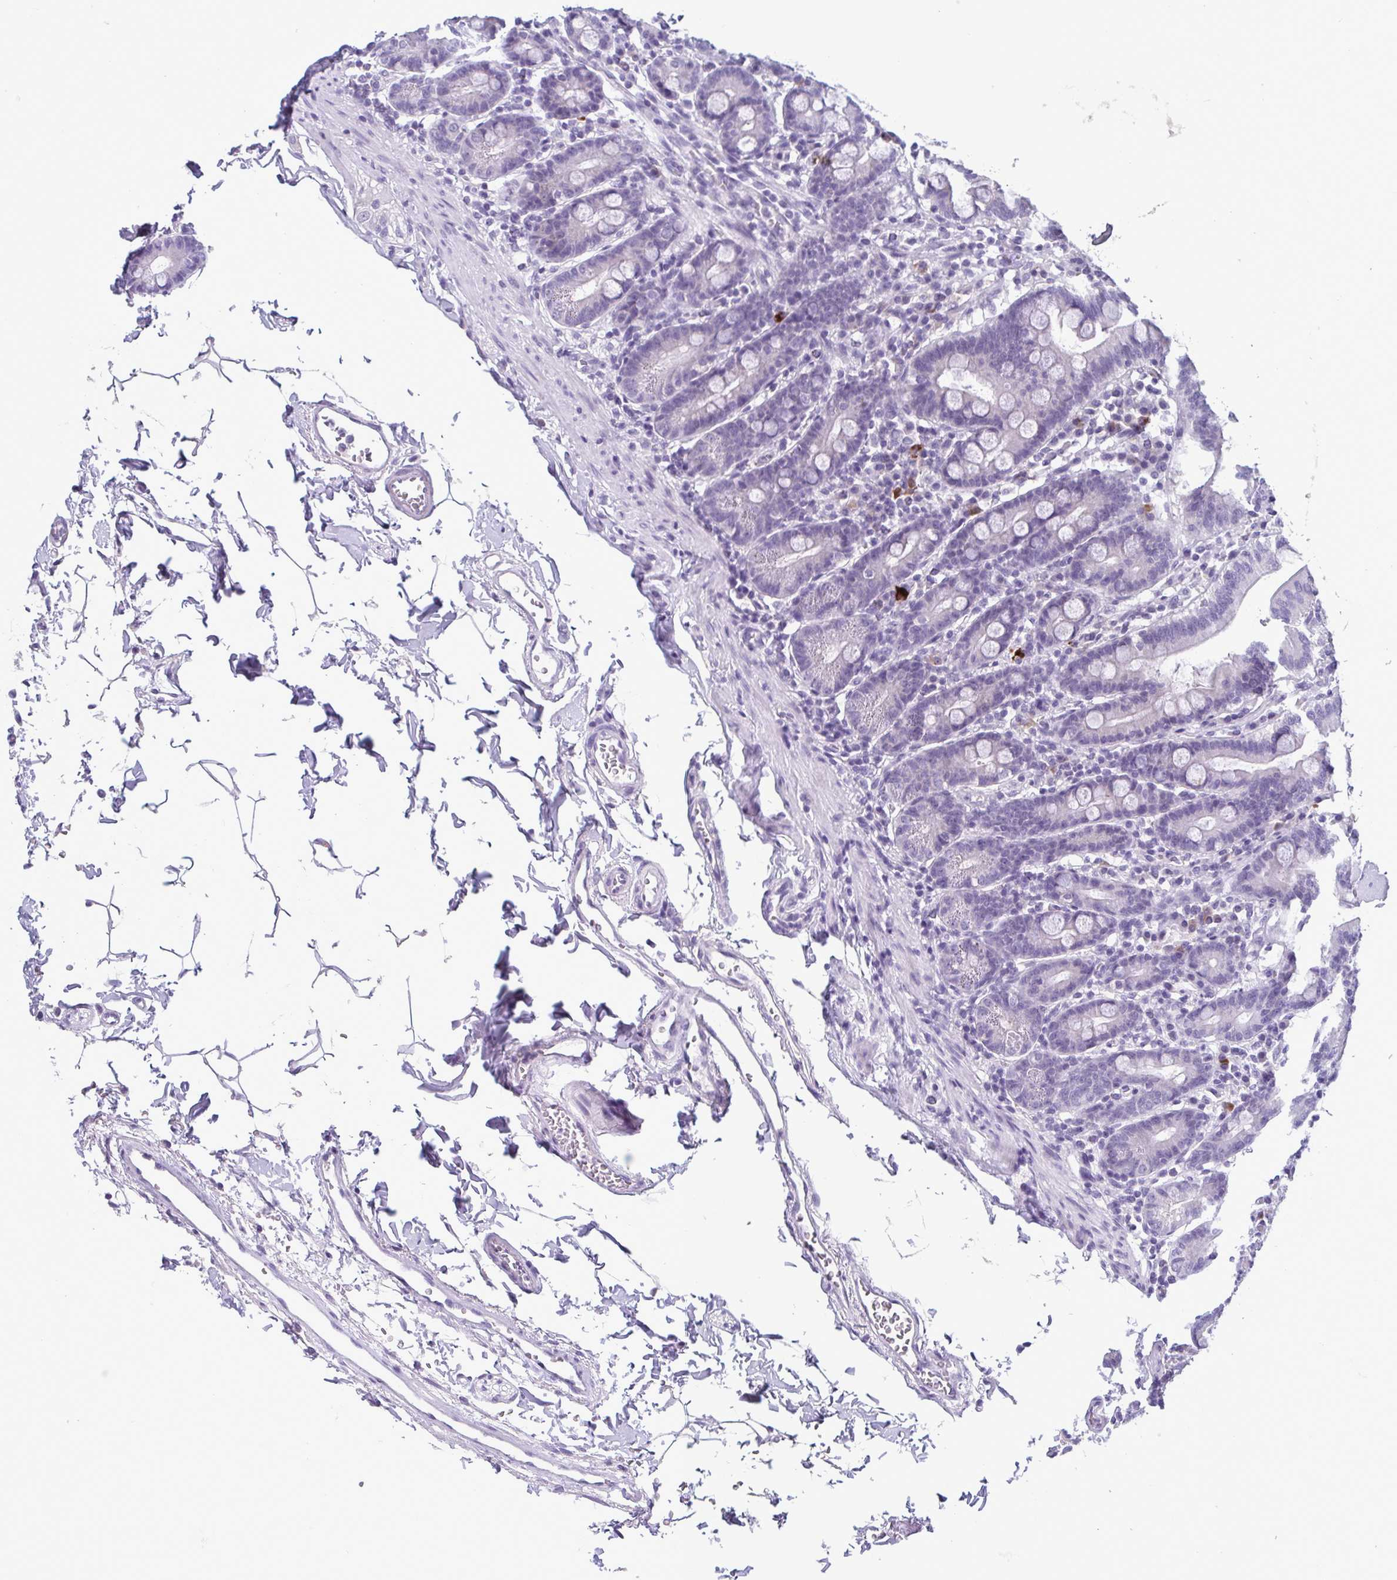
{"staining": {"intensity": "negative", "quantity": "none", "location": "none"}, "tissue": "duodenum", "cell_type": "Glandular cells", "image_type": "normal", "snomed": [{"axis": "morphology", "description": "Normal tissue, NOS"}, {"axis": "topography", "description": "Pancreas"}, {"axis": "topography", "description": "Duodenum"}], "caption": "IHC image of normal duodenum: human duodenum stained with DAB shows no significant protein positivity in glandular cells.", "gene": "INAFM1", "patient": {"sex": "male", "age": 59}}